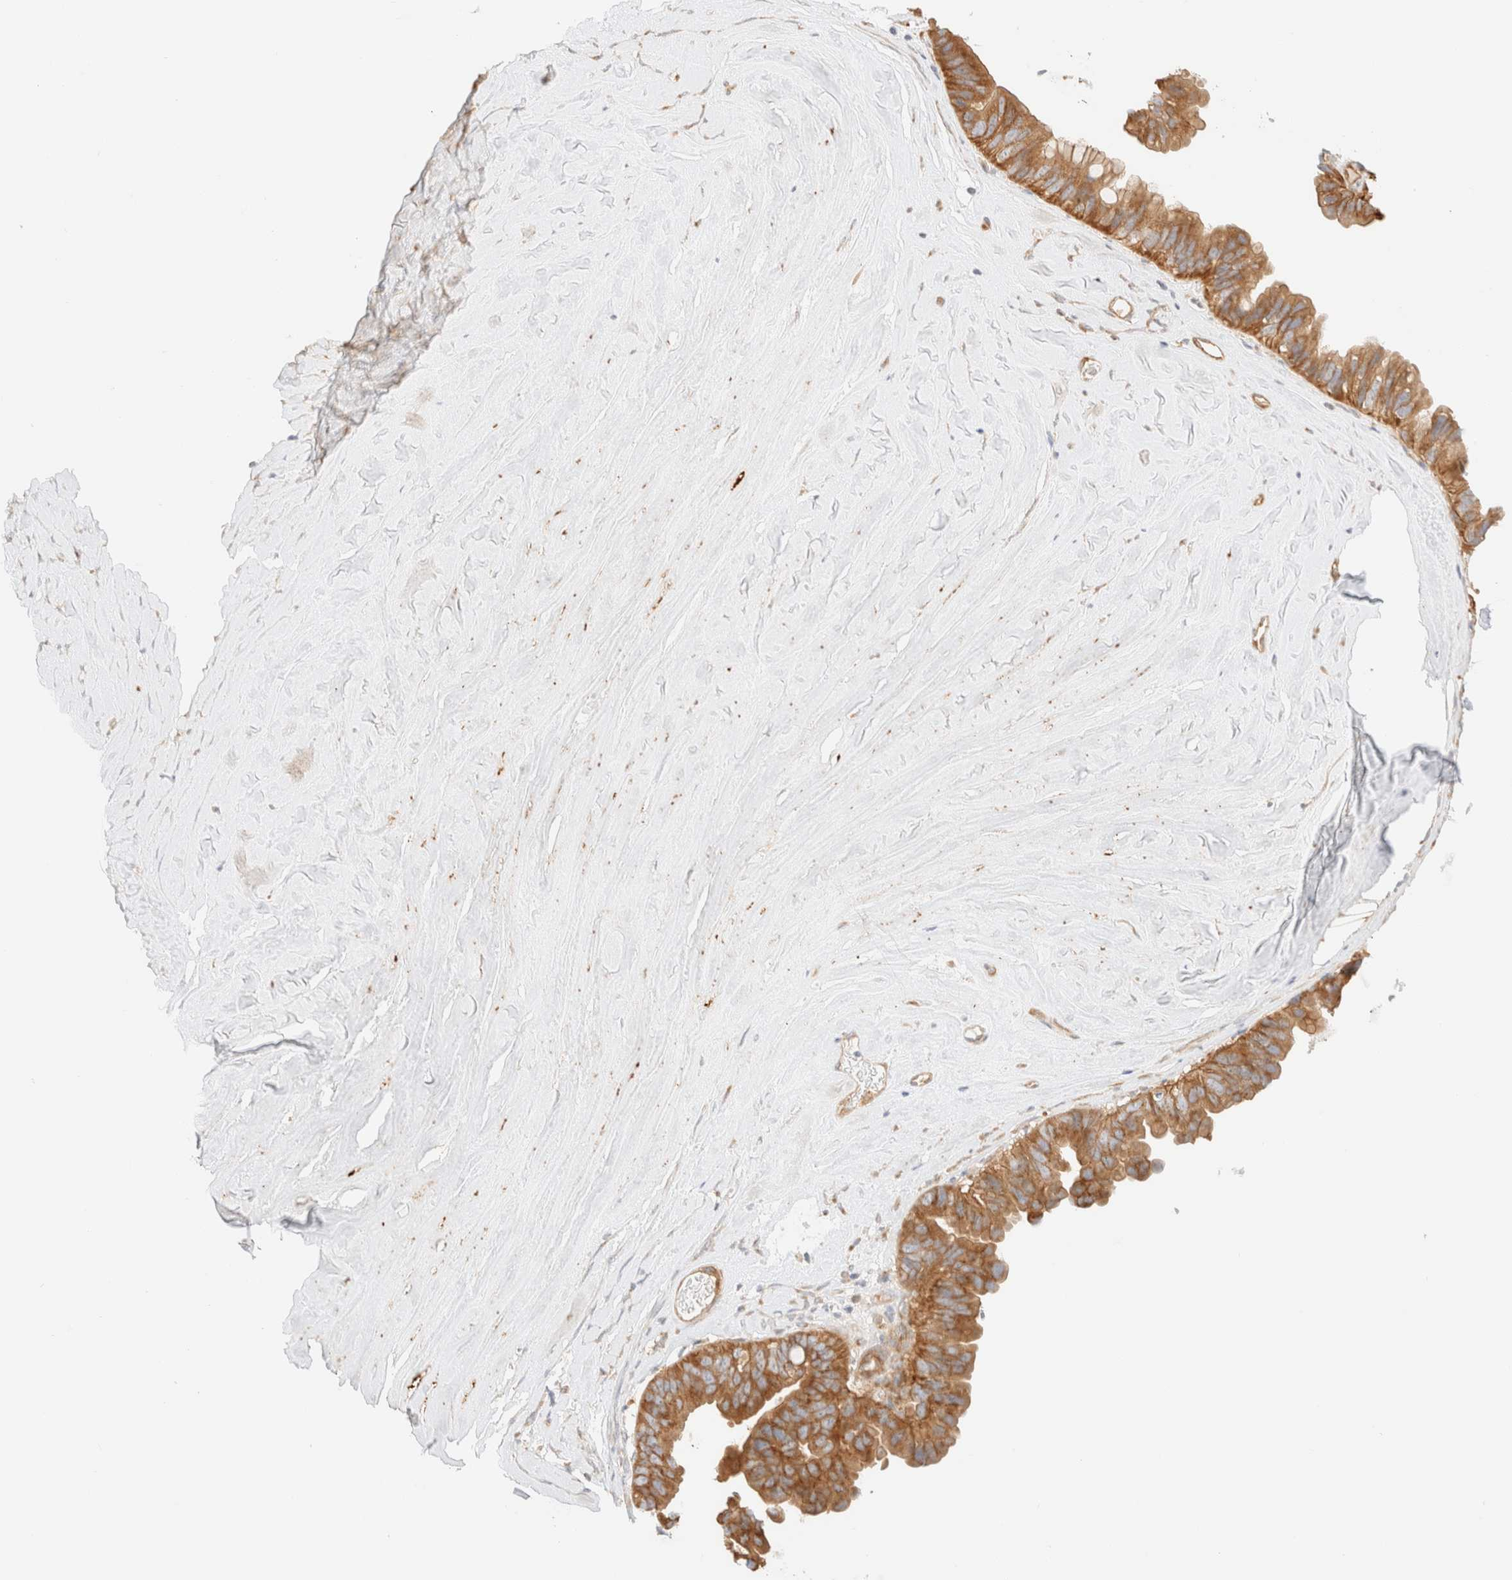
{"staining": {"intensity": "moderate", "quantity": ">75%", "location": "cytoplasmic/membranous"}, "tissue": "ovarian cancer", "cell_type": "Tumor cells", "image_type": "cancer", "snomed": [{"axis": "morphology", "description": "Cystadenocarcinoma, mucinous, NOS"}, {"axis": "topography", "description": "Ovary"}], "caption": "Protein staining shows moderate cytoplasmic/membranous staining in about >75% of tumor cells in ovarian cancer (mucinous cystadenocarcinoma). The staining was performed using DAB, with brown indicating positive protein expression. Nuclei are stained blue with hematoxylin.", "gene": "MYO10", "patient": {"sex": "female", "age": 61}}